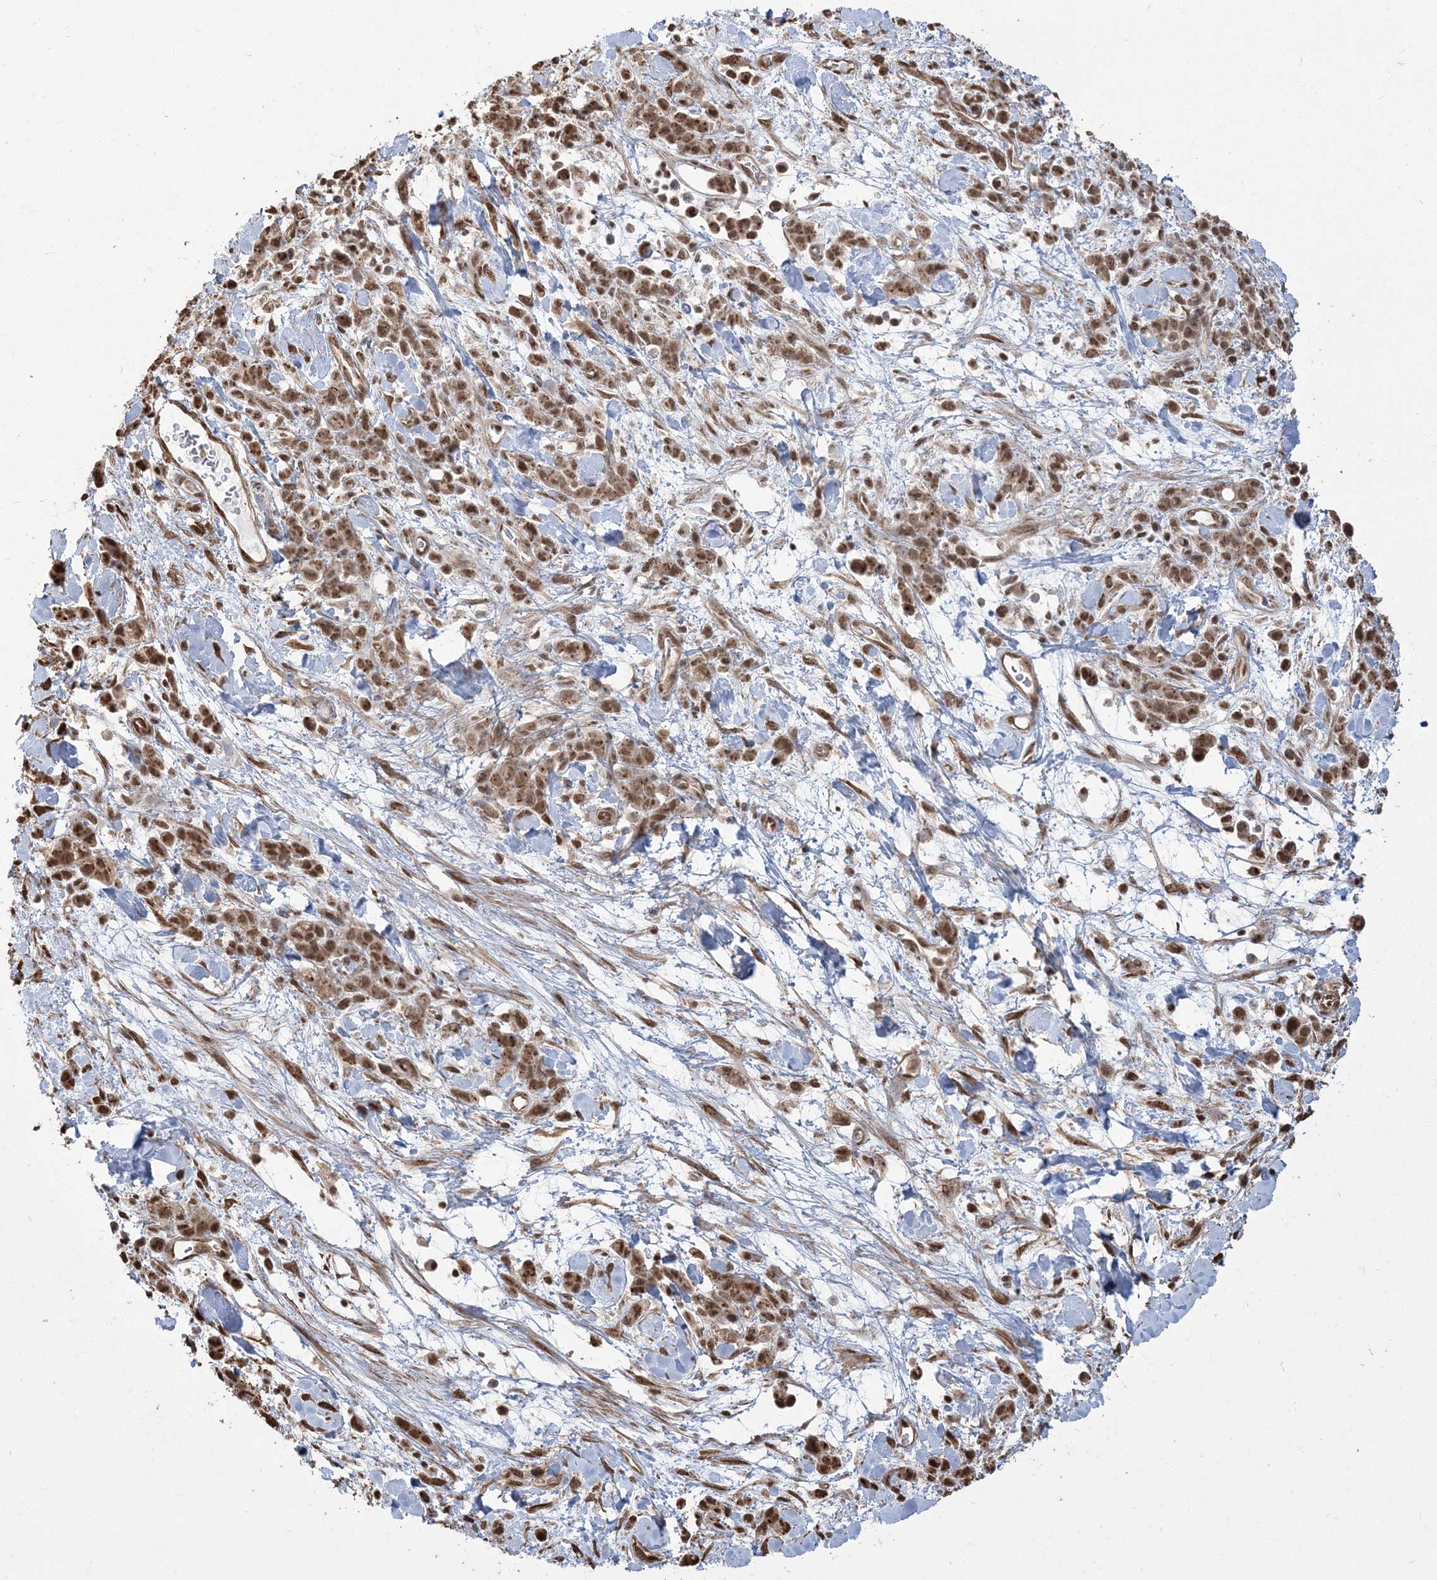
{"staining": {"intensity": "moderate", "quantity": ">75%", "location": "nuclear"}, "tissue": "stomach cancer", "cell_type": "Tumor cells", "image_type": "cancer", "snomed": [{"axis": "morphology", "description": "Normal tissue, NOS"}, {"axis": "morphology", "description": "Adenocarcinoma, NOS"}, {"axis": "topography", "description": "Stomach"}], "caption": "The histopathology image demonstrates staining of stomach cancer (adenocarcinoma), revealing moderate nuclear protein expression (brown color) within tumor cells.", "gene": "ZNF839", "patient": {"sex": "male", "age": 82}}